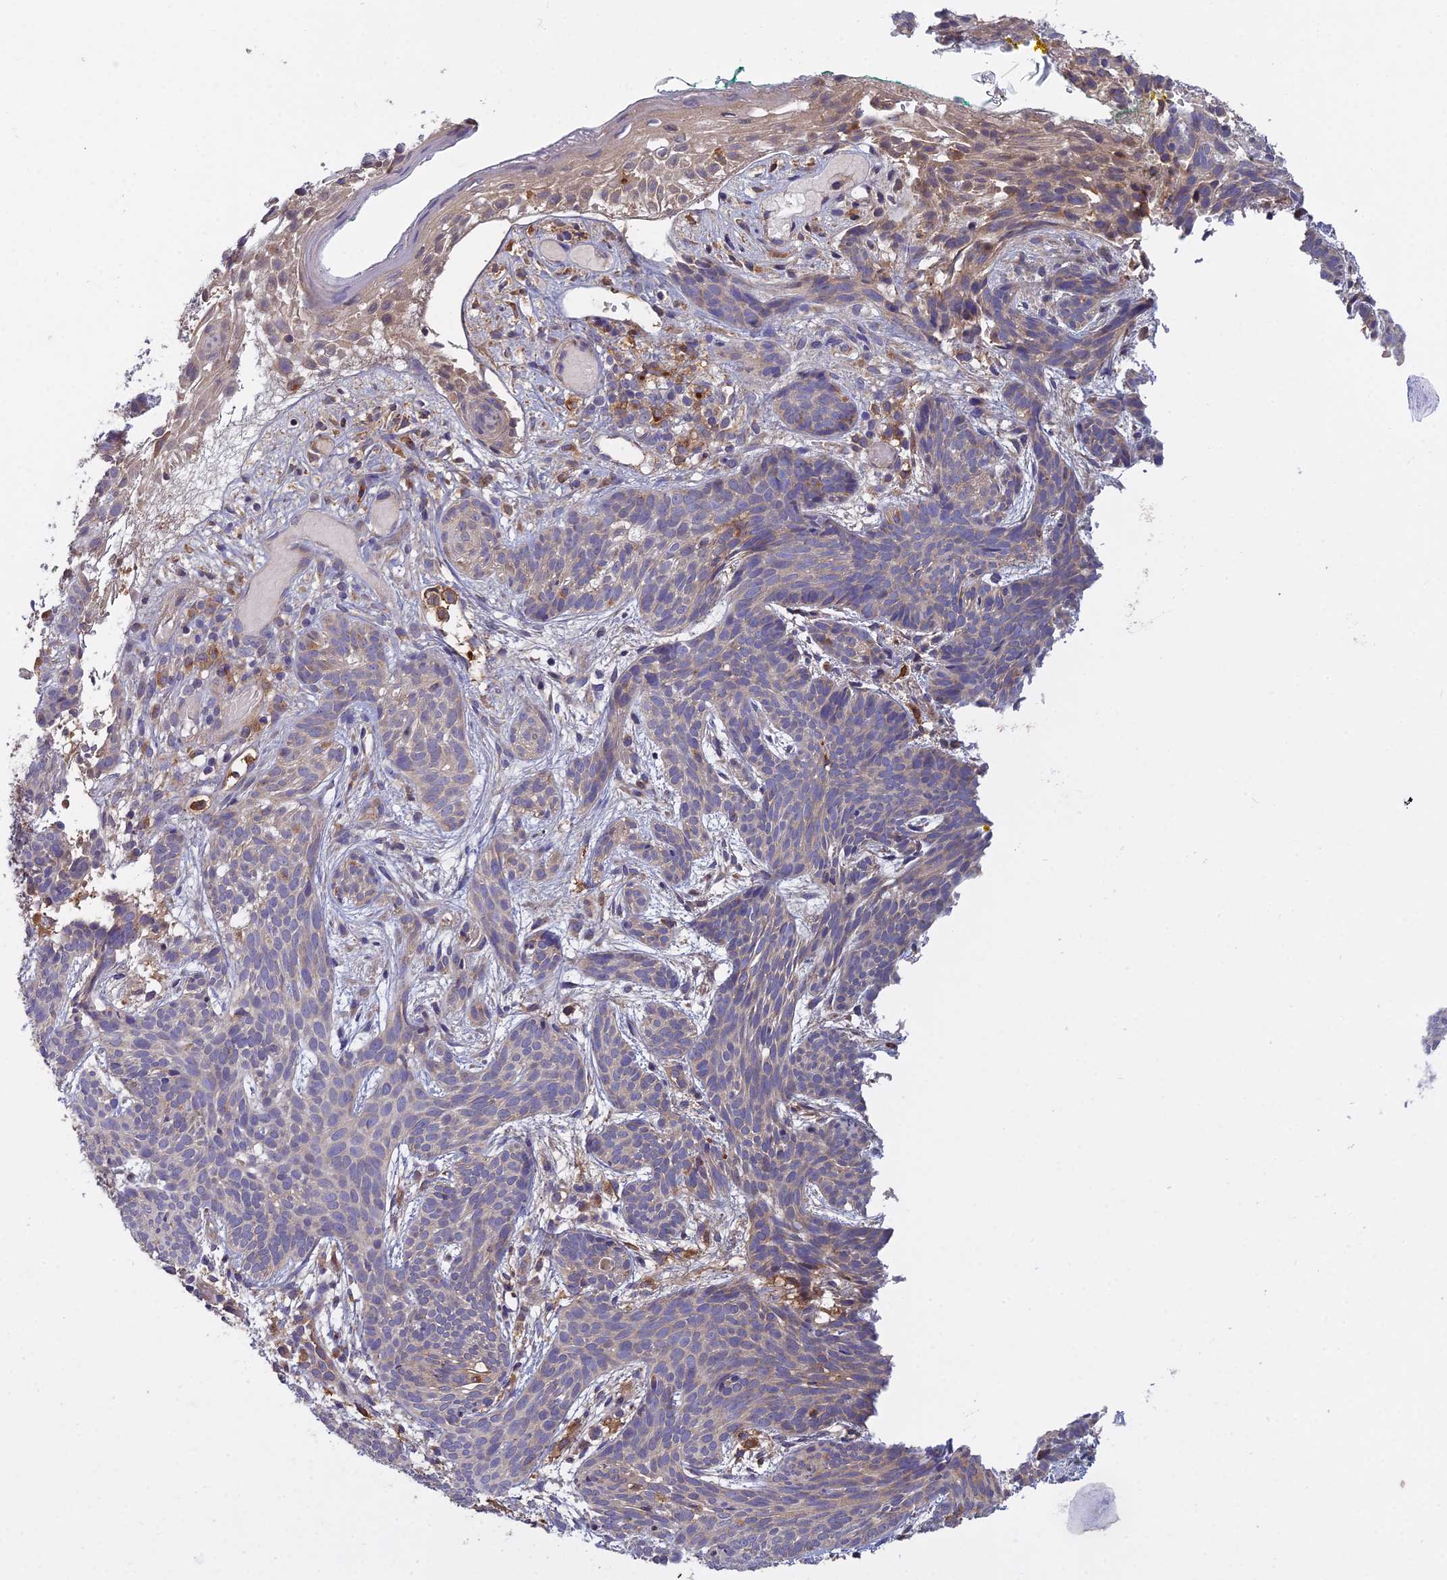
{"staining": {"intensity": "weak", "quantity": "<25%", "location": "cytoplasmic/membranous"}, "tissue": "skin cancer", "cell_type": "Tumor cells", "image_type": "cancer", "snomed": [{"axis": "morphology", "description": "Basal cell carcinoma"}, {"axis": "topography", "description": "Skin"}], "caption": "This histopathology image is of basal cell carcinoma (skin) stained with immunohistochemistry to label a protein in brown with the nuclei are counter-stained blue. There is no expression in tumor cells. (DAB (3,3'-diaminobenzidine) immunohistochemistry (IHC), high magnification).", "gene": "CCDC167", "patient": {"sex": "female", "age": 81}}